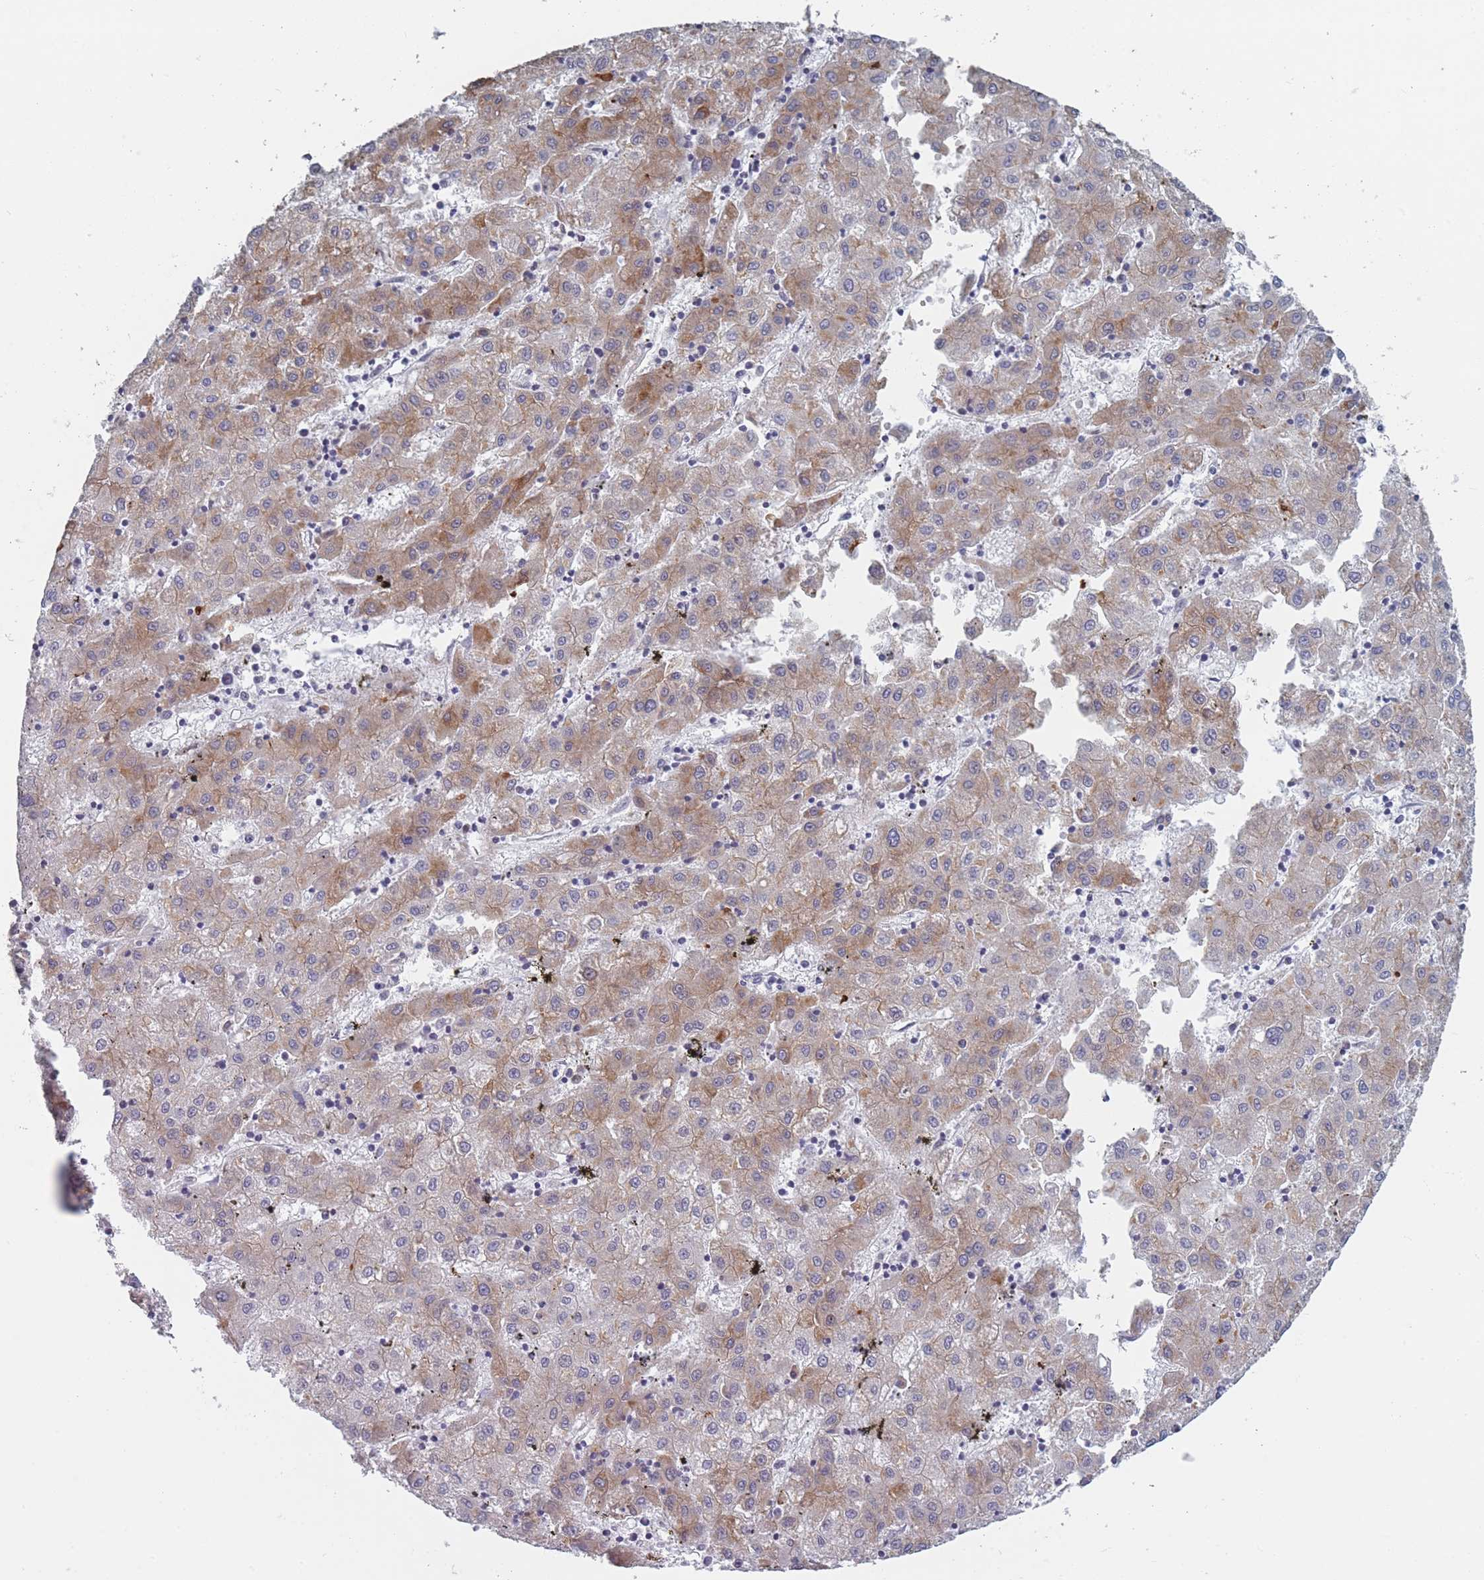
{"staining": {"intensity": "moderate", "quantity": "25%-75%", "location": "cytoplasmic/membranous"}, "tissue": "liver cancer", "cell_type": "Tumor cells", "image_type": "cancer", "snomed": [{"axis": "morphology", "description": "Carcinoma, Hepatocellular, NOS"}, {"axis": "topography", "description": "Liver"}], "caption": "This is an image of IHC staining of hepatocellular carcinoma (liver), which shows moderate expression in the cytoplasmic/membranous of tumor cells.", "gene": "TMED10", "patient": {"sex": "male", "age": 72}}